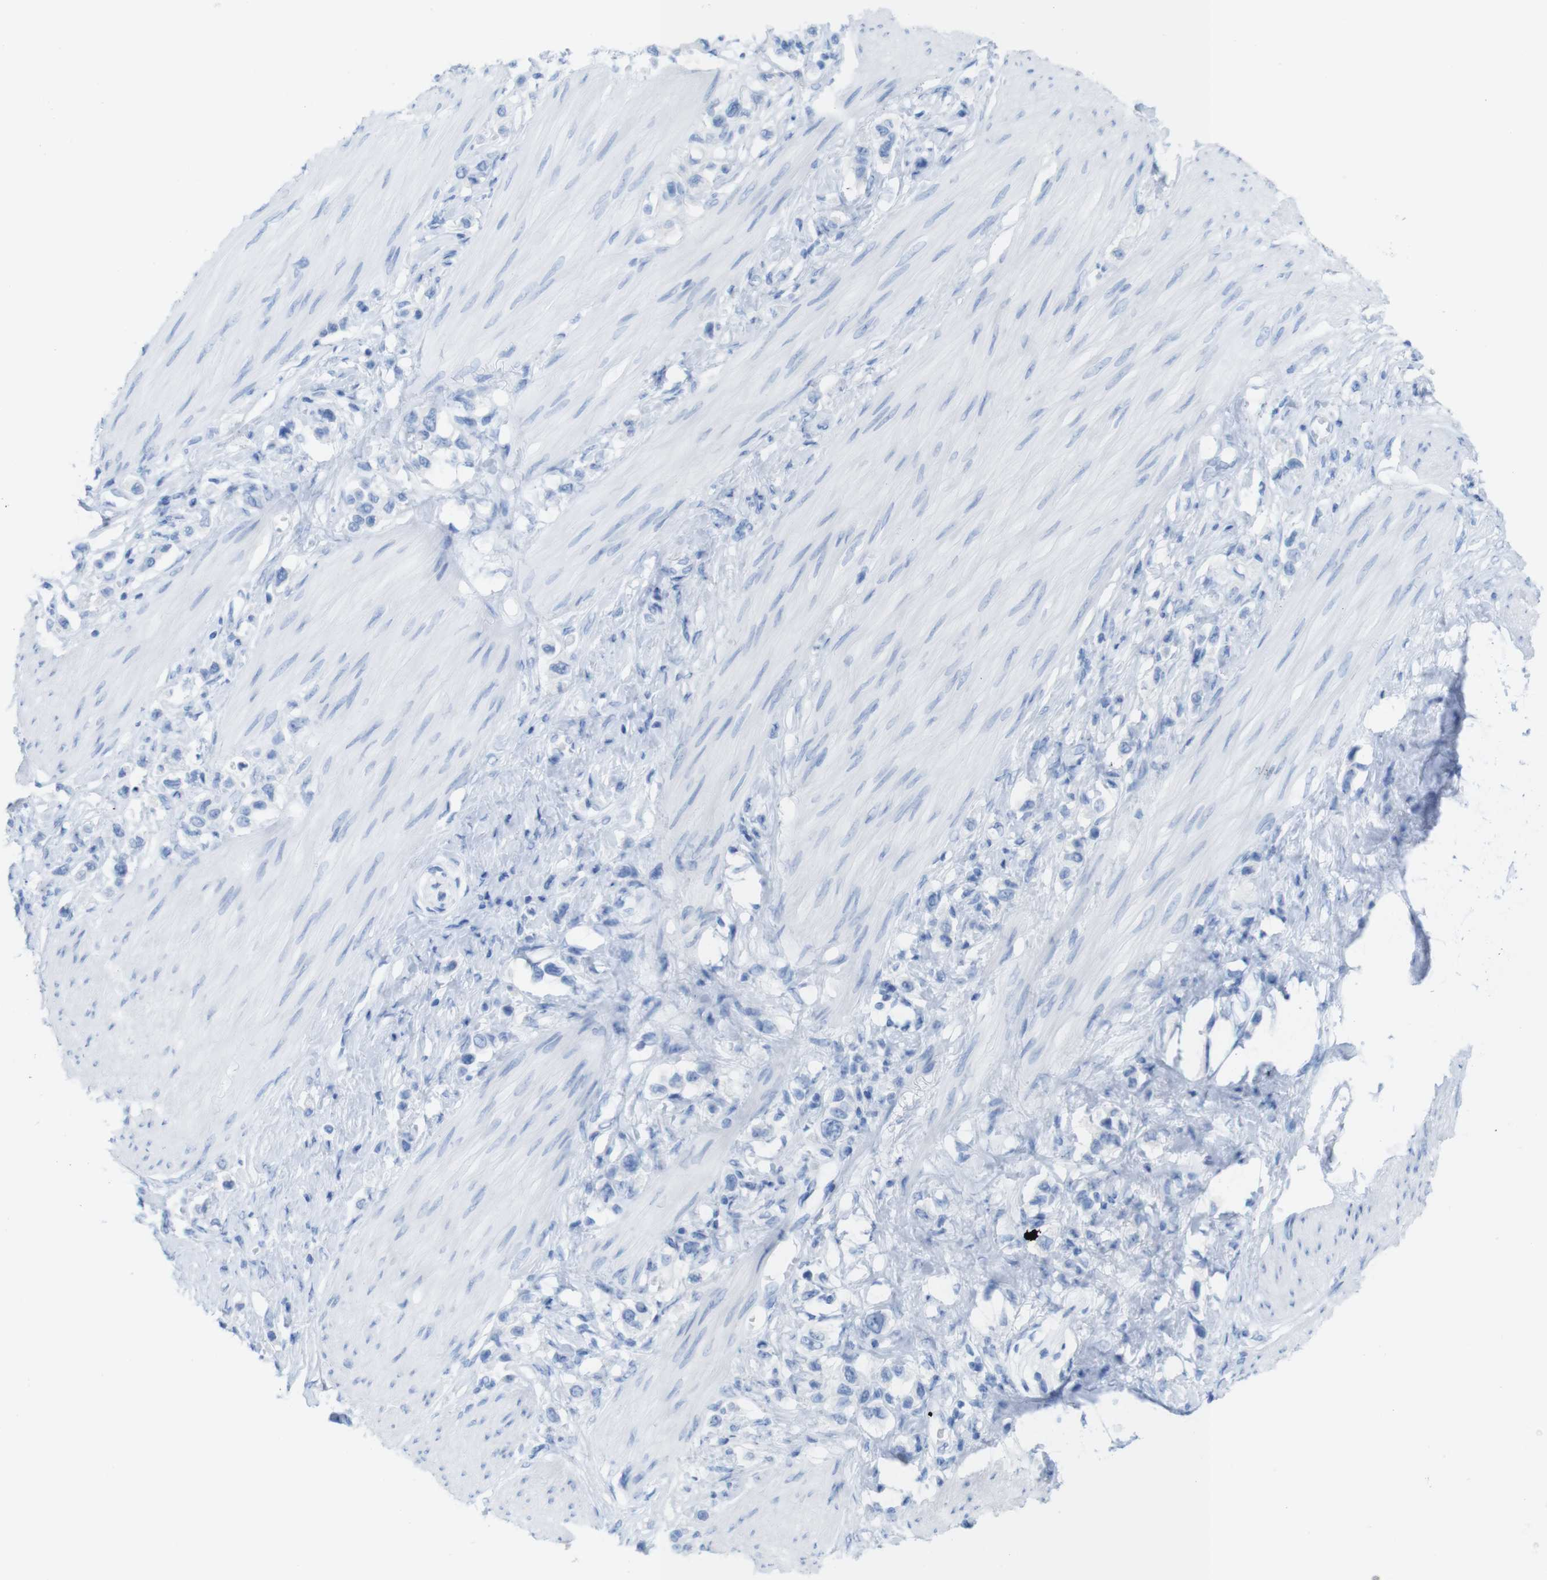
{"staining": {"intensity": "negative", "quantity": "none", "location": "none"}, "tissue": "stomach cancer", "cell_type": "Tumor cells", "image_type": "cancer", "snomed": [{"axis": "morphology", "description": "Adenocarcinoma, NOS"}, {"axis": "topography", "description": "Stomach"}], "caption": "DAB (3,3'-diaminobenzidine) immunohistochemical staining of adenocarcinoma (stomach) displays no significant positivity in tumor cells.", "gene": "MYH7", "patient": {"sex": "female", "age": 65}}